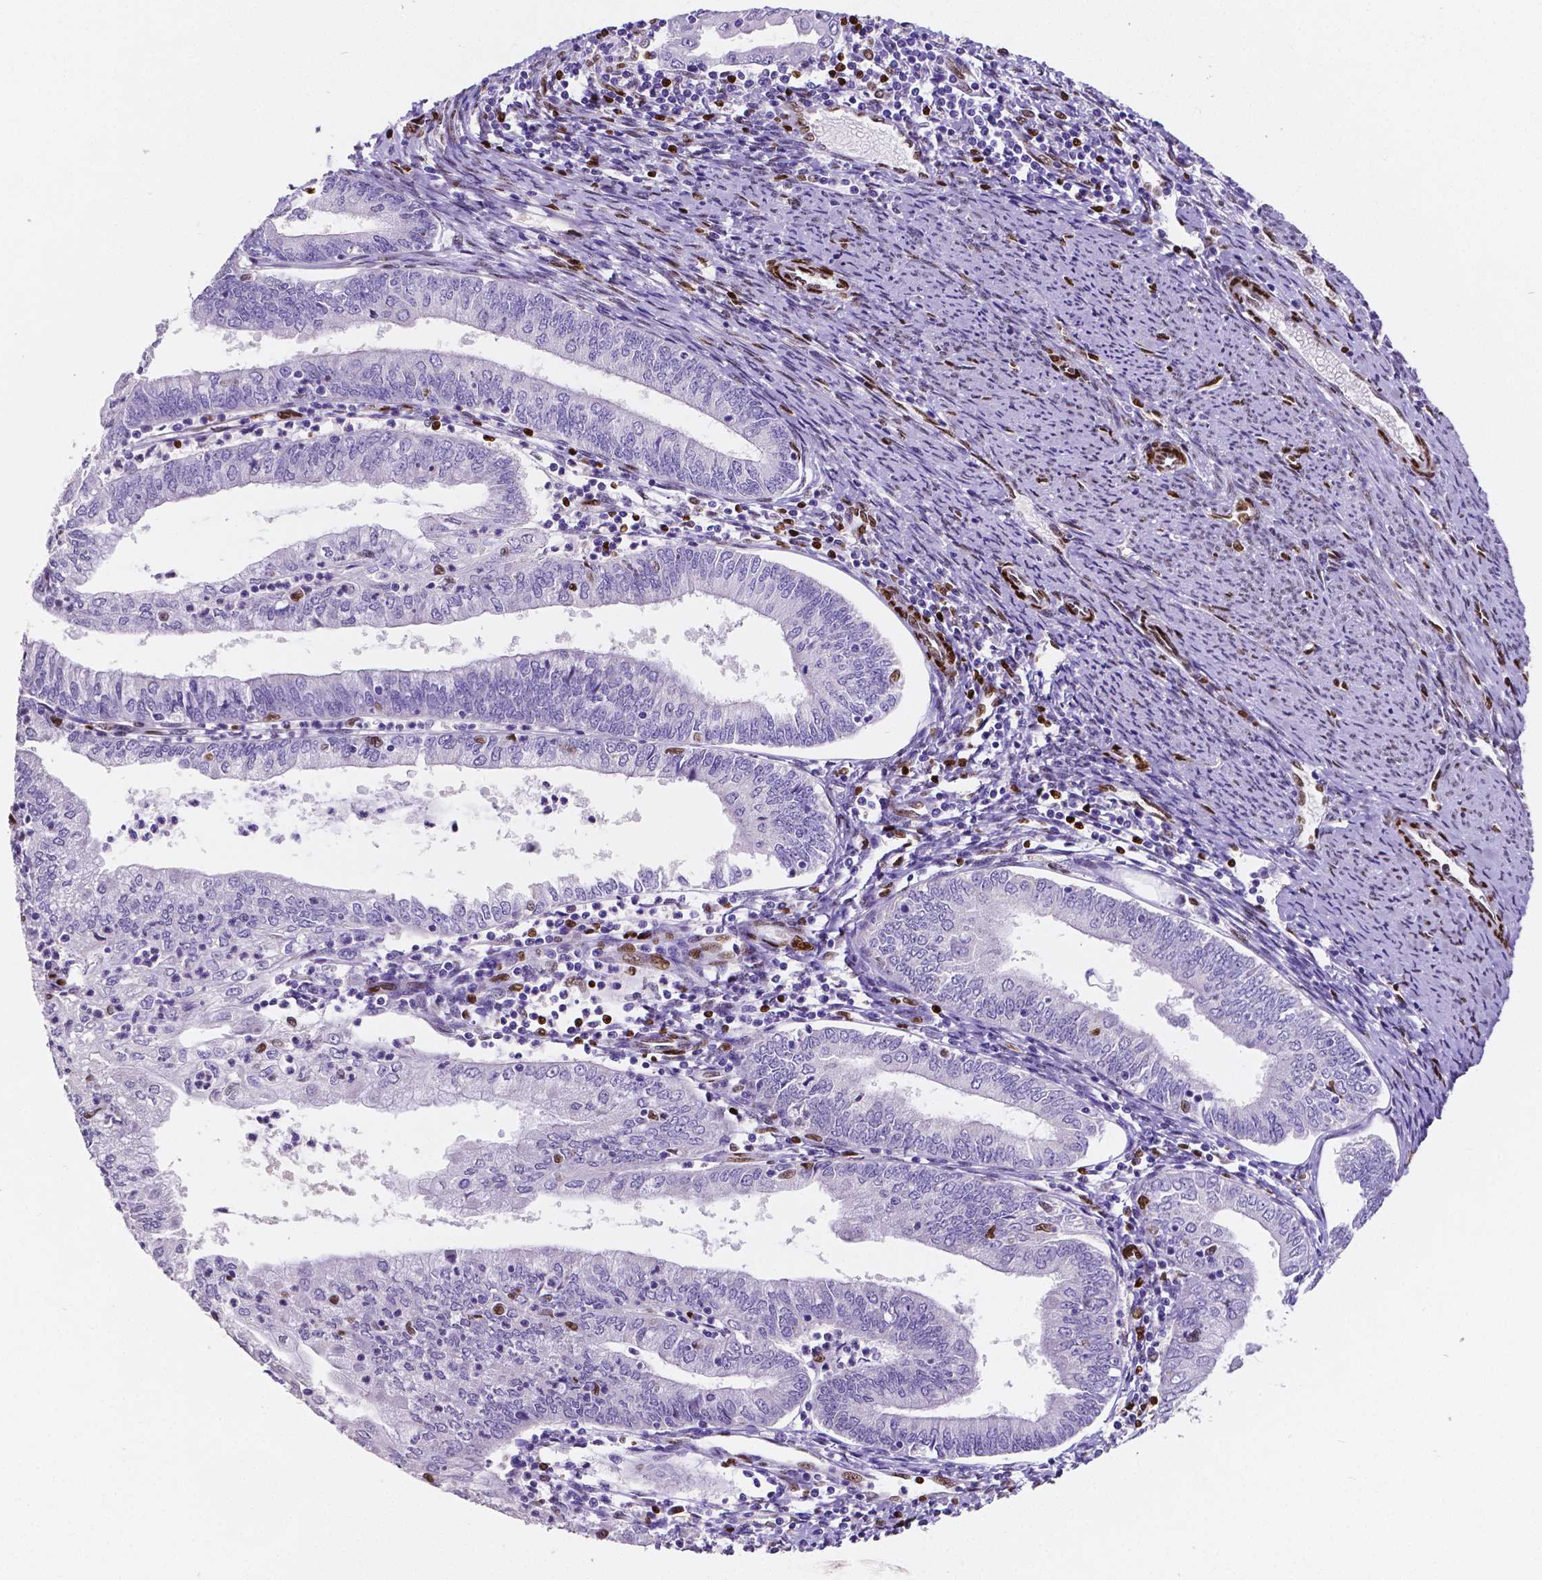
{"staining": {"intensity": "negative", "quantity": "none", "location": "none"}, "tissue": "endometrial cancer", "cell_type": "Tumor cells", "image_type": "cancer", "snomed": [{"axis": "morphology", "description": "Adenocarcinoma, NOS"}, {"axis": "topography", "description": "Endometrium"}], "caption": "Immunohistochemistry of human endometrial cancer exhibits no expression in tumor cells.", "gene": "MEF2C", "patient": {"sex": "female", "age": 55}}